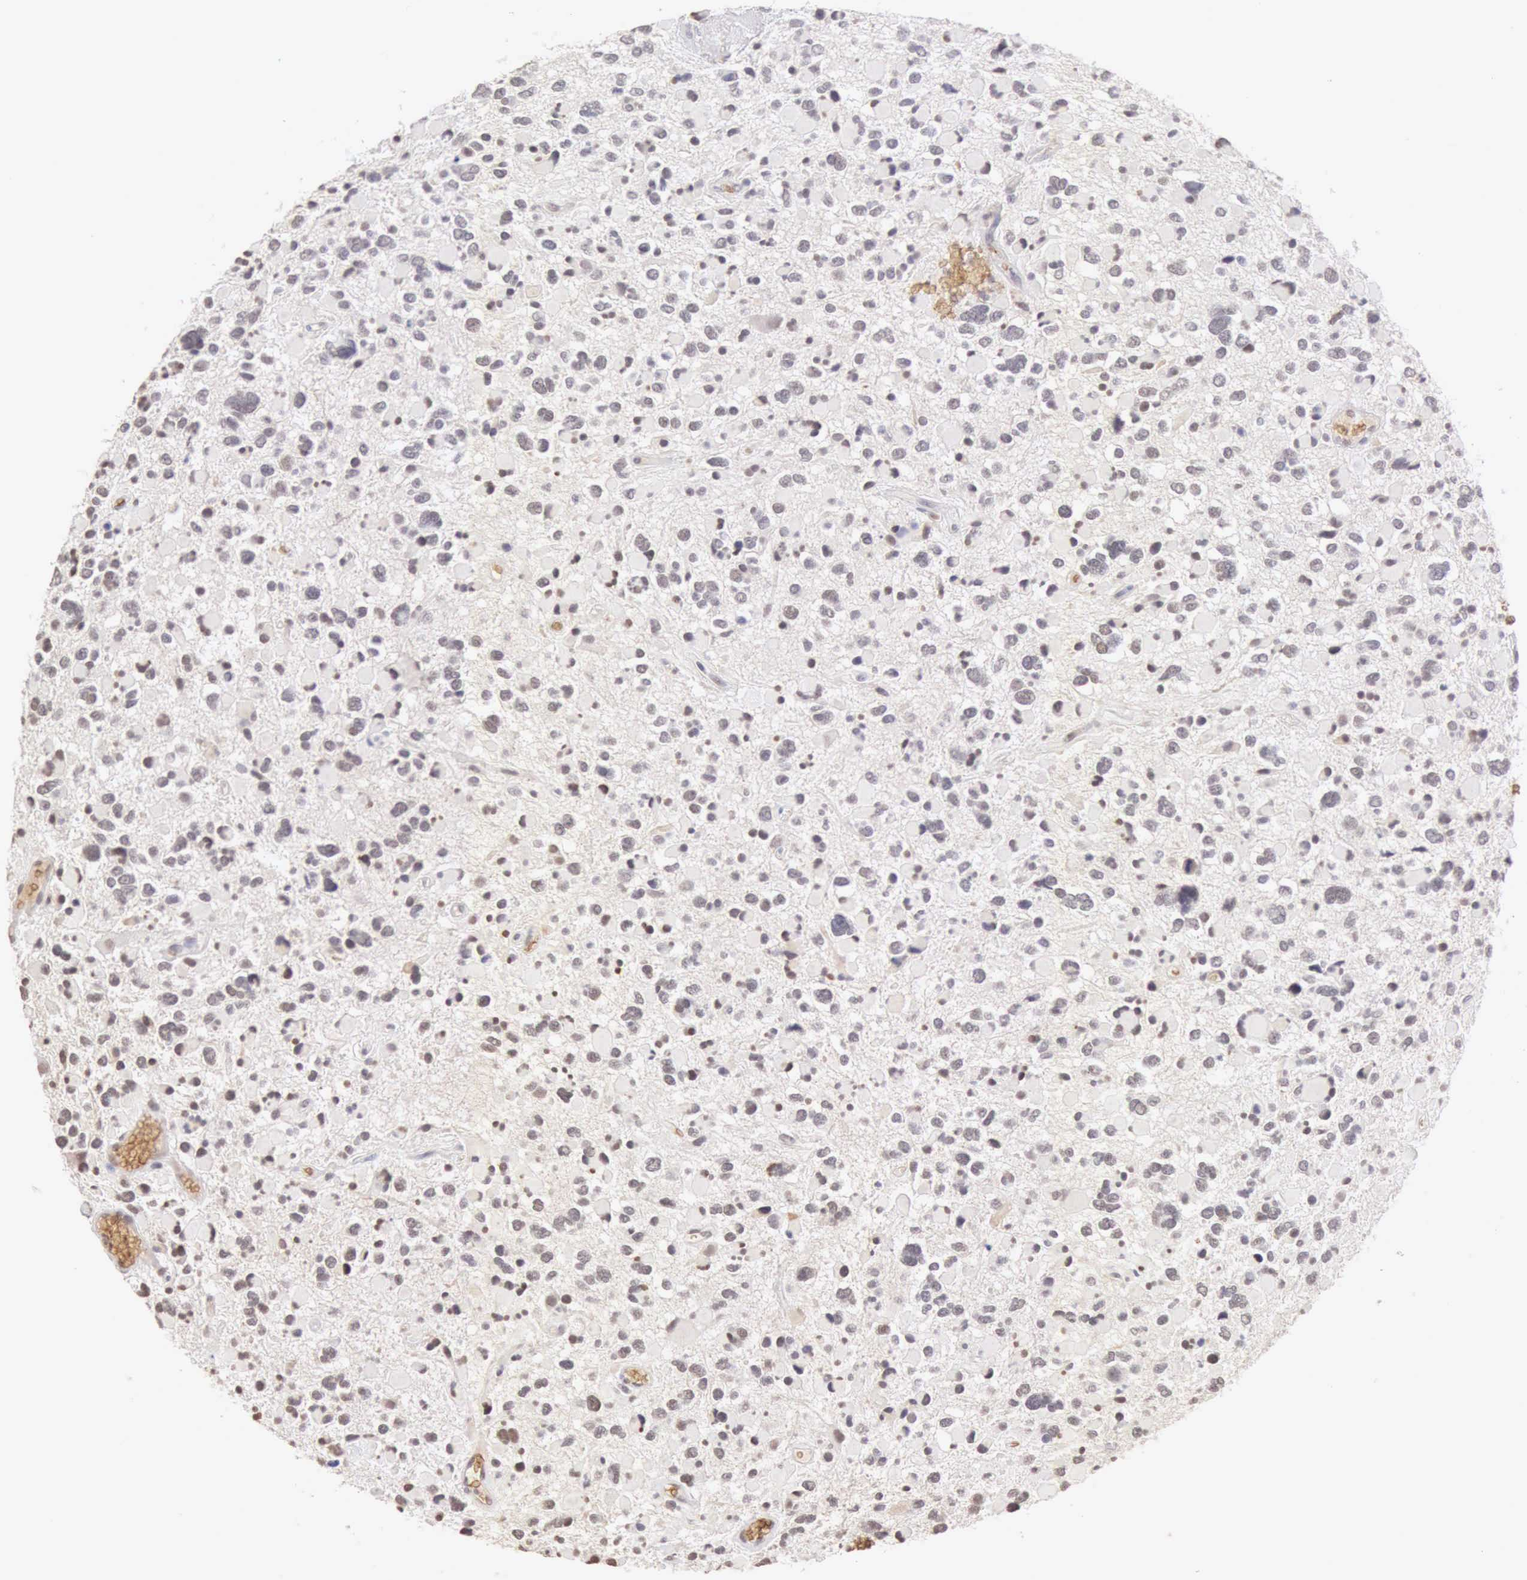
{"staining": {"intensity": "negative", "quantity": "none", "location": "none"}, "tissue": "glioma", "cell_type": "Tumor cells", "image_type": "cancer", "snomed": [{"axis": "morphology", "description": "Glioma, malignant, High grade"}, {"axis": "topography", "description": "Brain"}], "caption": "The photomicrograph displays no significant positivity in tumor cells of malignant glioma (high-grade).", "gene": "CFI", "patient": {"sex": "female", "age": 37}}